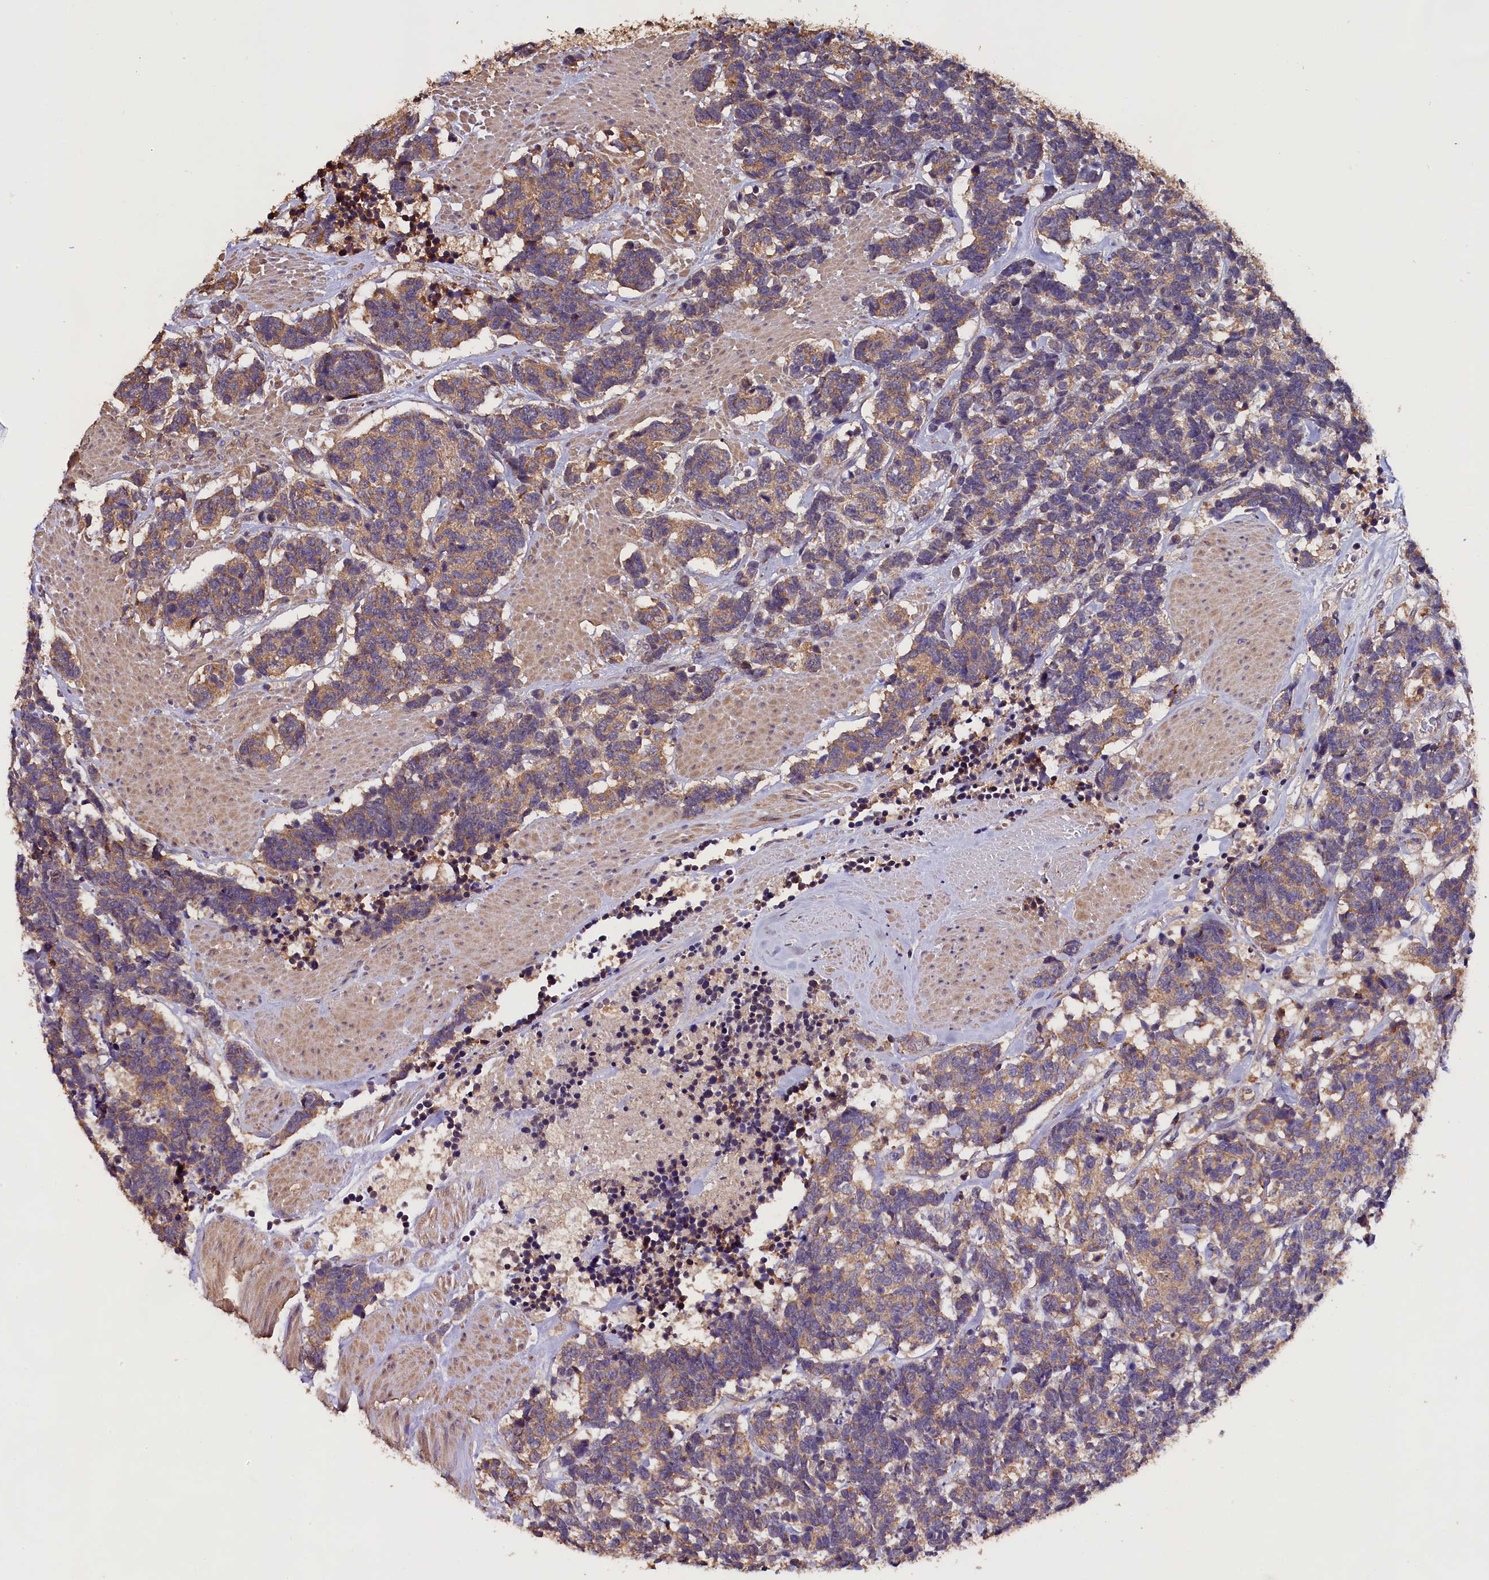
{"staining": {"intensity": "moderate", "quantity": "25%-75%", "location": "cytoplasmic/membranous"}, "tissue": "carcinoid", "cell_type": "Tumor cells", "image_type": "cancer", "snomed": [{"axis": "morphology", "description": "Carcinoma, NOS"}, {"axis": "morphology", "description": "Carcinoid, malignant, NOS"}, {"axis": "topography", "description": "Urinary bladder"}], "caption": "Carcinoid stained for a protein (brown) exhibits moderate cytoplasmic/membranous positive expression in approximately 25%-75% of tumor cells.", "gene": "ENKD1", "patient": {"sex": "male", "age": 57}}